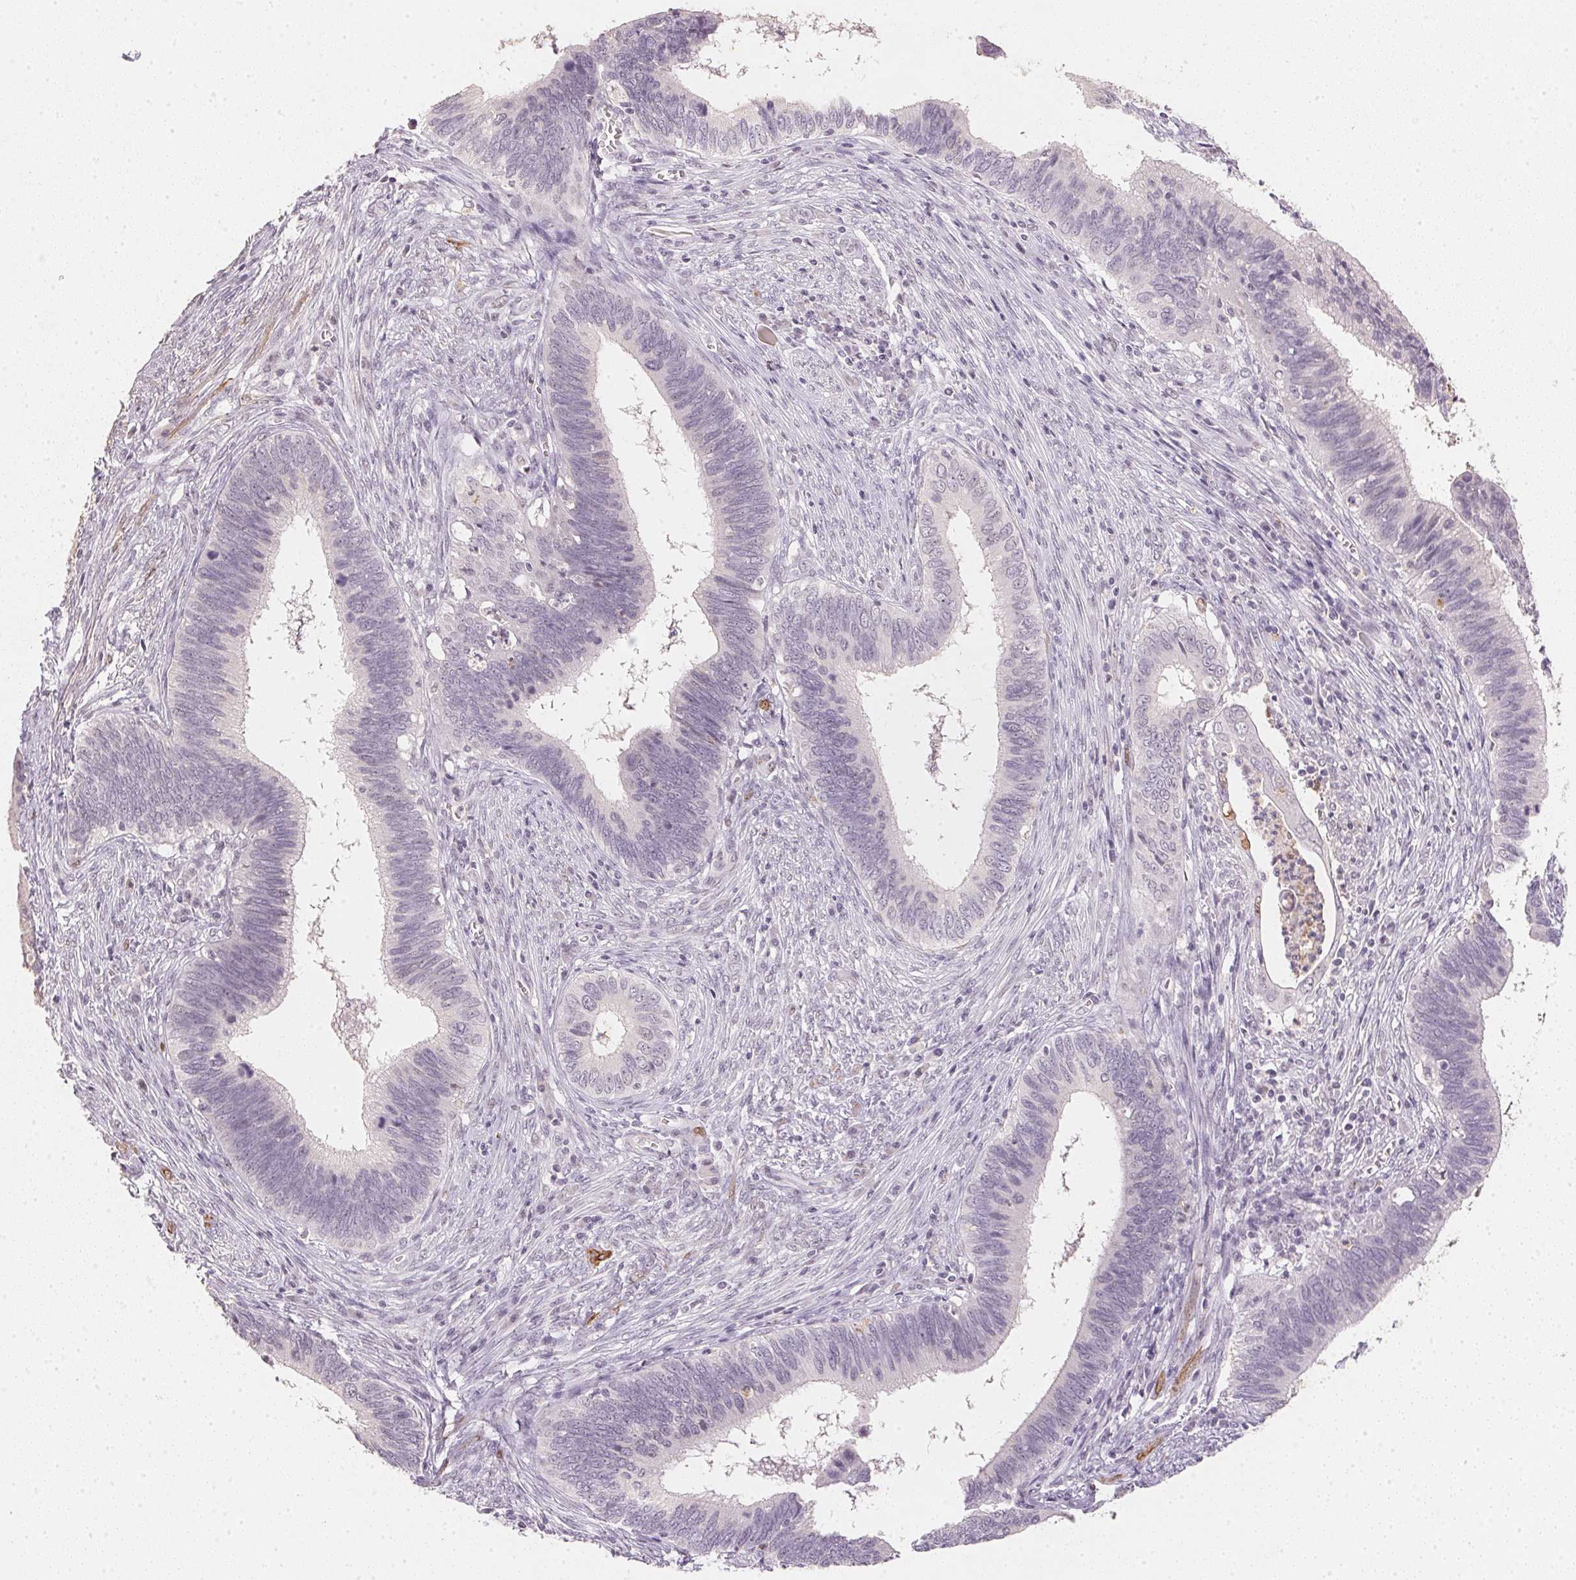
{"staining": {"intensity": "negative", "quantity": "none", "location": "none"}, "tissue": "cervical cancer", "cell_type": "Tumor cells", "image_type": "cancer", "snomed": [{"axis": "morphology", "description": "Adenocarcinoma, NOS"}, {"axis": "topography", "description": "Cervix"}], "caption": "DAB immunohistochemical staining of human cervical cancer displays no significant expression in tumor cells. (Brightfield microscopy of DAB immunohistochemistry at high magnification).", "gene": "SMTN", "patient": {"sex": "female", "age": 42}}